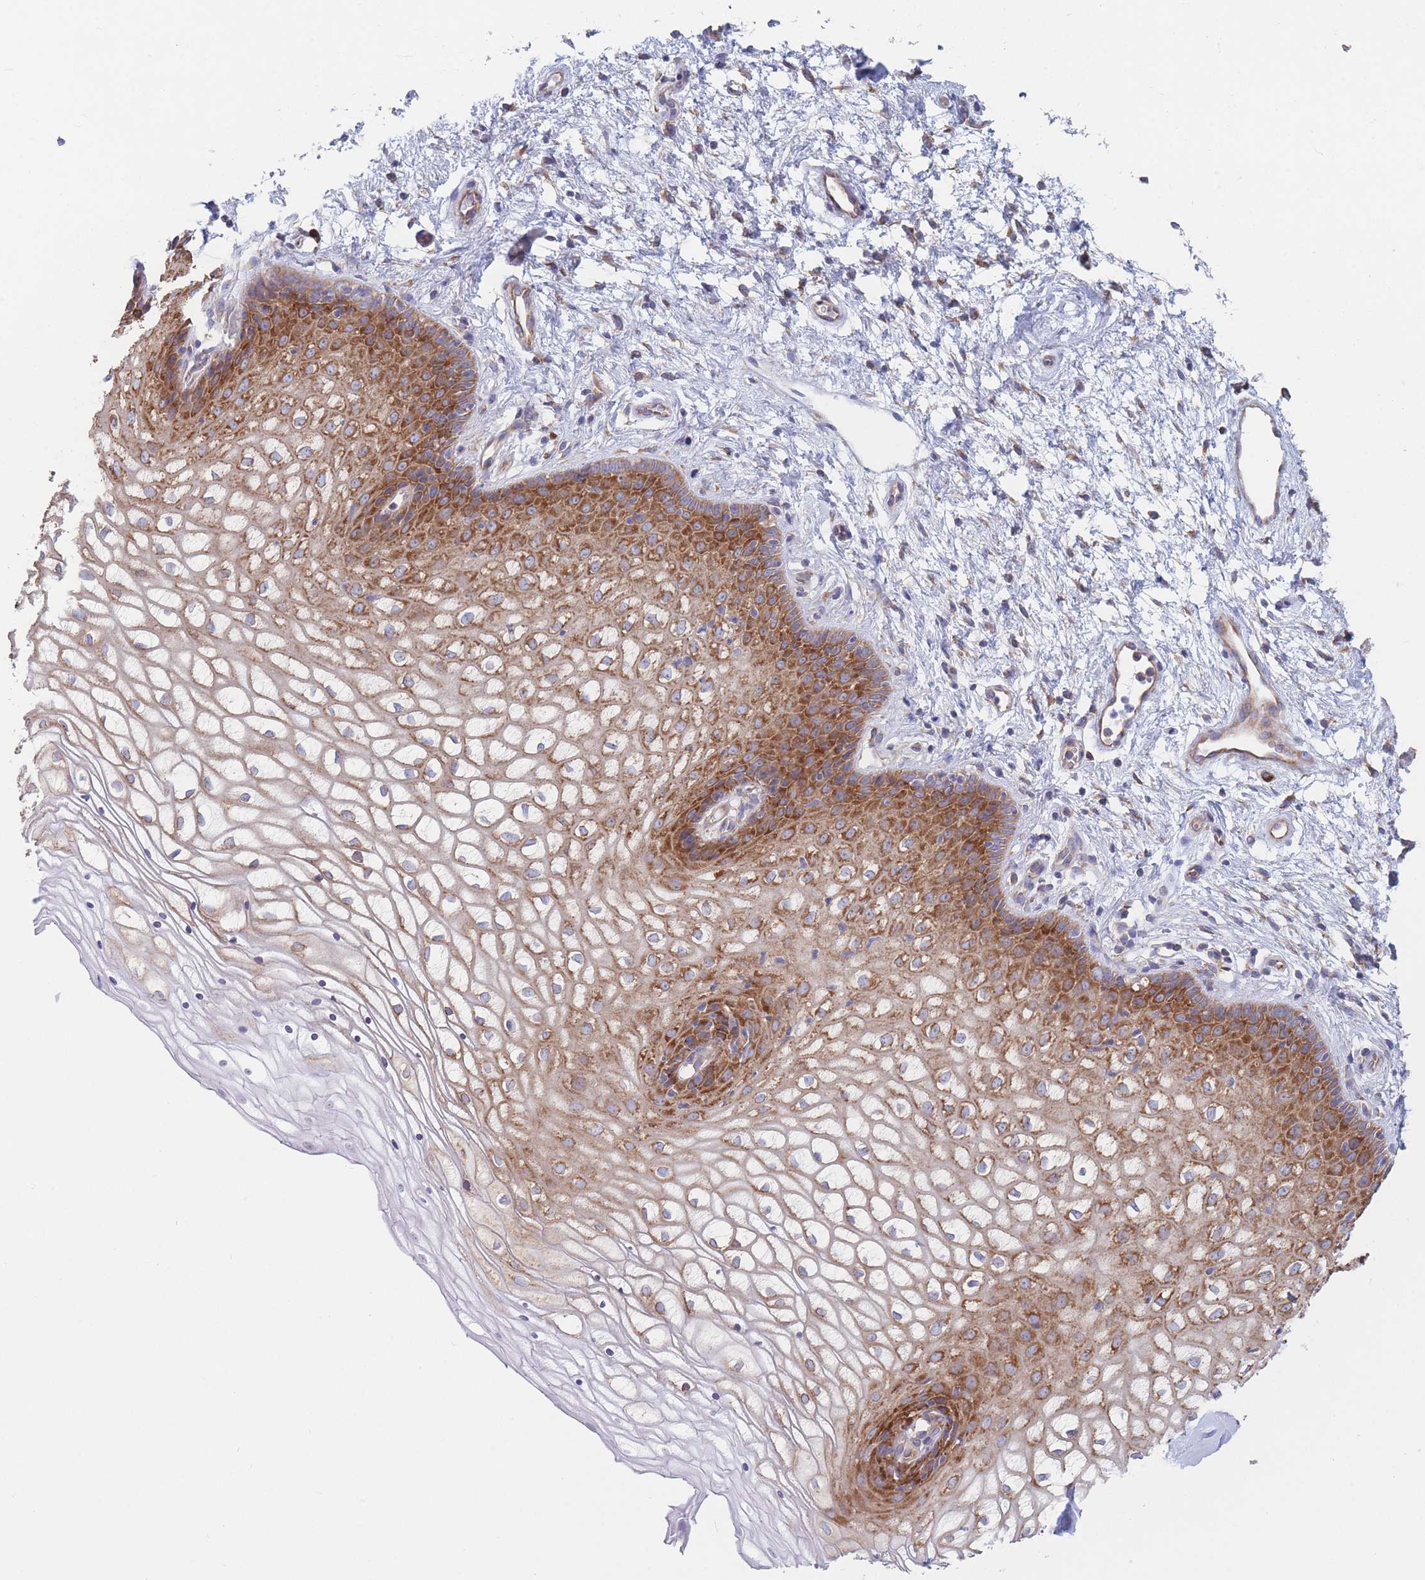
{"staining": {"intensity": "strong", "quantity": ">75%", "location": "cytoplasmic/membranous"}, "tissue": "vagina", "cell_type": "Squamous epithelial cells", "image_type": "normal", "snomed": [{"axis": "morphology", "description": "Normal tissue, NOS"}, {"axis": "topography", "description": "Vagina"}], "caption": "Brown immunohistochemical staining in benign vagina shows strong cytoplasmic/membranous expression in approximately >75% of squamous epithelial cells. Using DAB (3,3'-diaminobenzidine) (brown) and hematoxylin (blue) stains, captured at high magnification using brightfield microscopy.", "gene": "RPL8", "patient": {"sex": "female", "age": 34}}